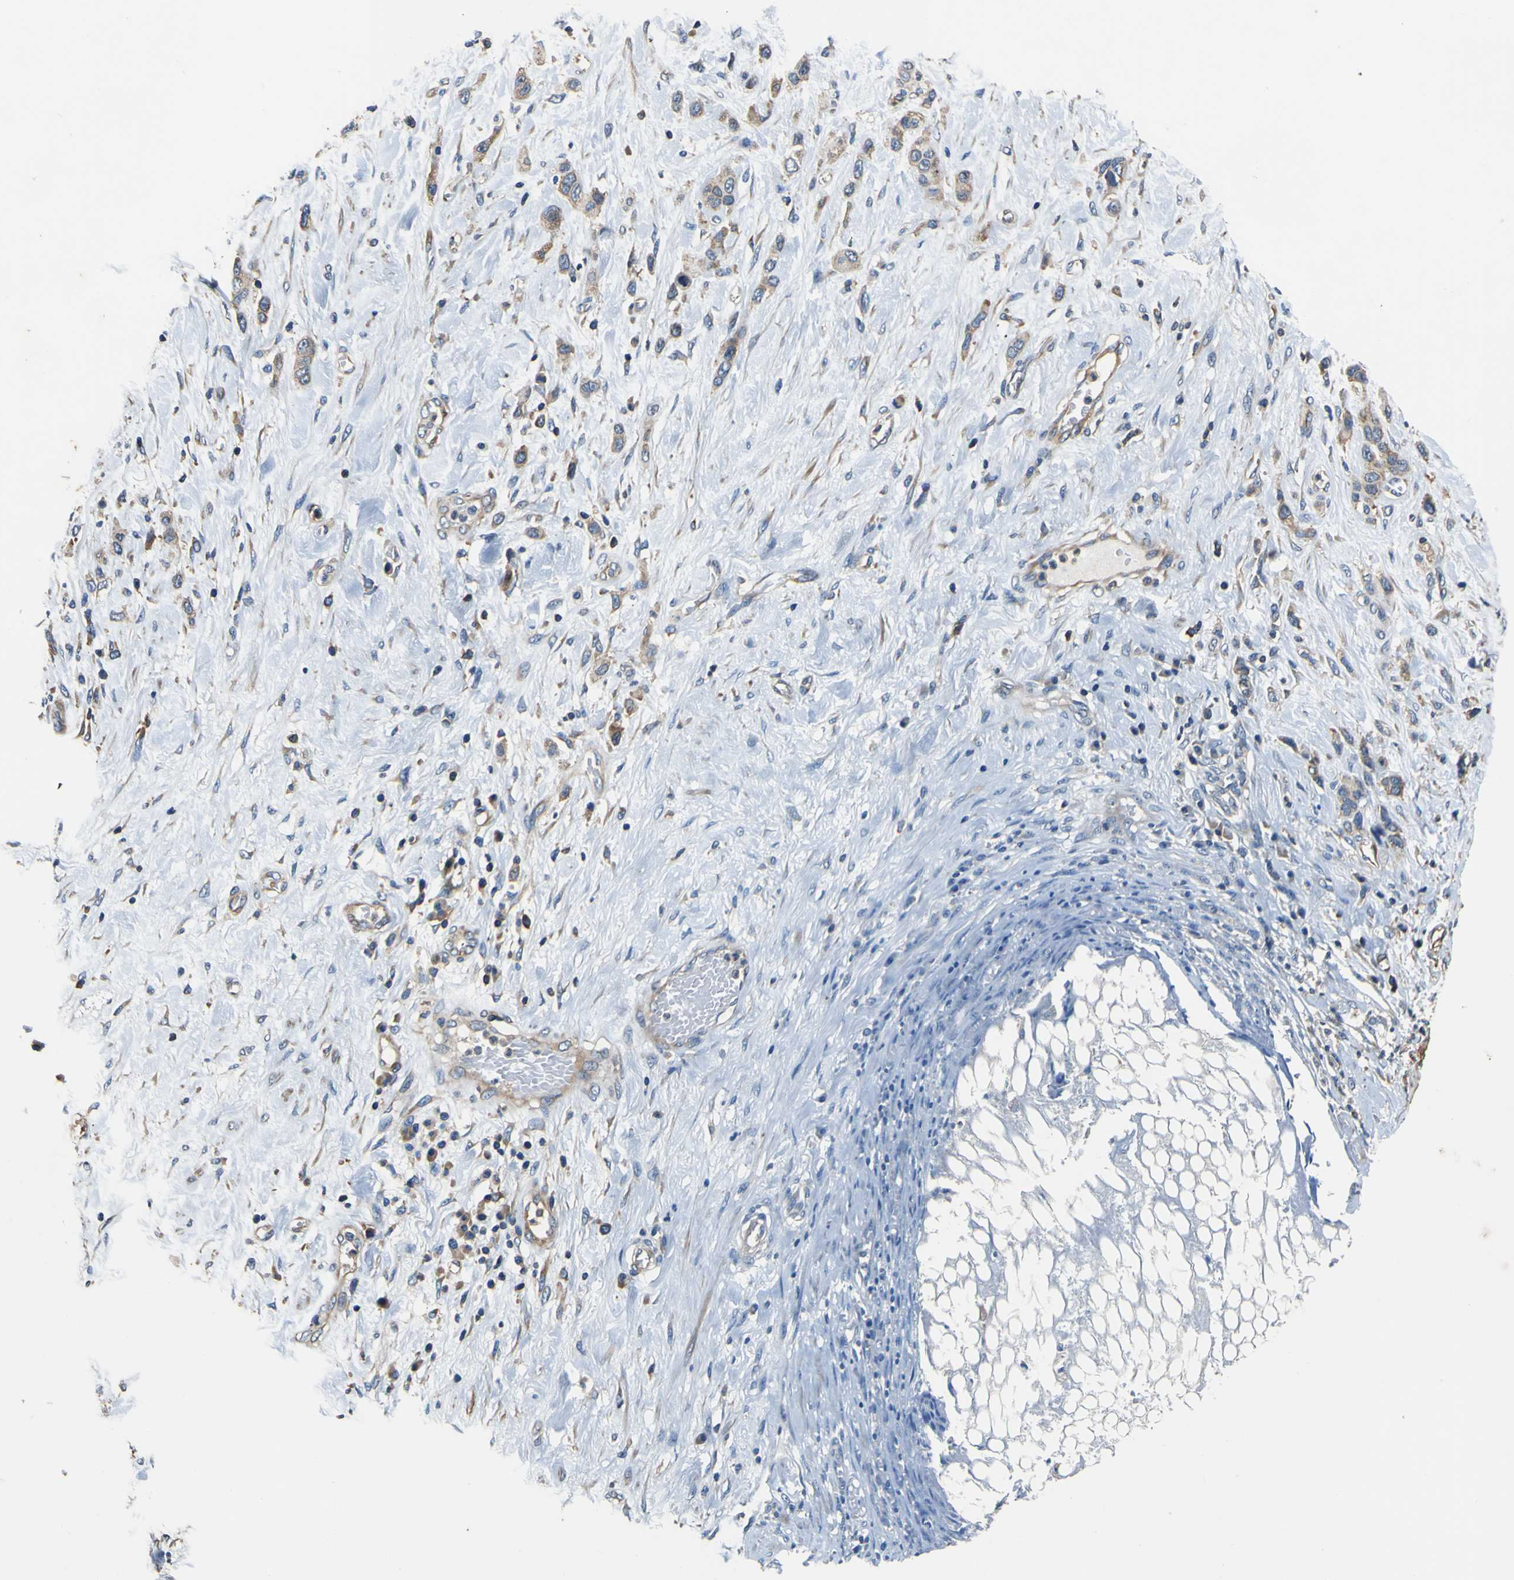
{"staining": {"intensity": "weak", "quantity": ">75%", "location": "cytoplasmic/membranous"}, "tissue": "stomach cancer", "cell_type": "Tumor cells", "image_type": "cancer", "snomed": [{"axis": "morphology", "description": "Adenocarcinoma, NOS"}, {"axis": "morphology", "description": "Adenocarcinoma, High grade"}, {"axis": "topography", "description": "Stomach, upper"}, {"axis": "topography", "description": "Stomach, lower"}], "caption": "Stomach cancer (adenocarcinoma) was stained to show a protein in brown. There is low levels of weak cytoplasmic/membranous expression in approximately >75% of tumor cells. The staining was performed using DAB to visualize the protein expression in brown, while the nuclei were stained in blue with hematoxylin (Magnification: 20x).", "gene": "CNR2", "patient": {"sex": "female", "age": 65}}